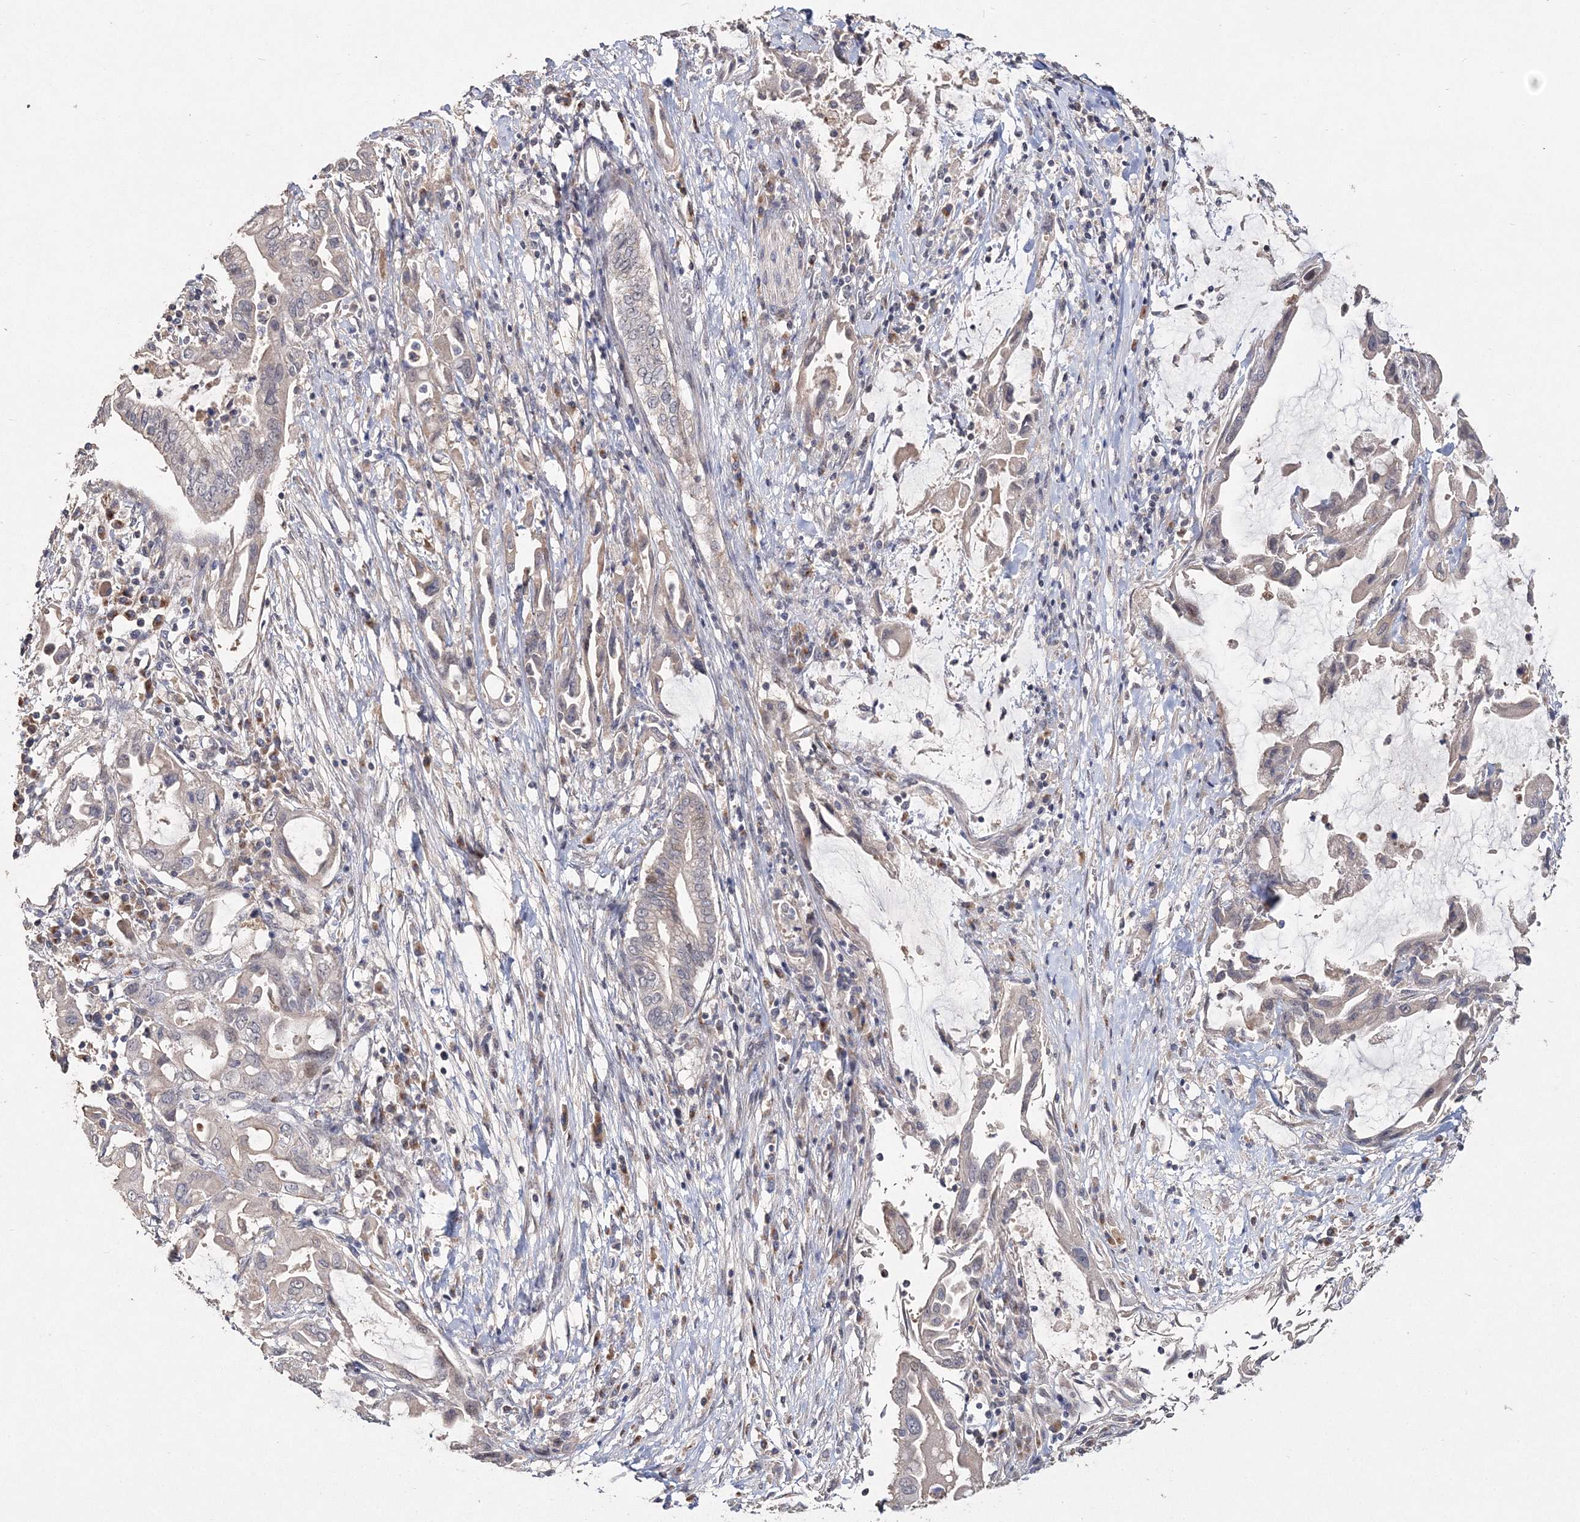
{"staining": {"intensity": "negative", "quantity": "none", "location": "none"}, "tissue": "pancreatic cancer", "cell_type": "Tumor cells", "image_type": "cancer", "snomed": [{"axis": "morphology", "description": "Adenocarcinoma, NOS"}, {"axis": "topography", "description": "Pancreas"}], "caption": "A high-resolution micrograph shows immunohistochemistry staining of adenocarcinoma (pancreatic), which exhibits no significant positivity in tumor cells.", "gene": "GJB5", "patient": {"sex": "female", "age": 57}}